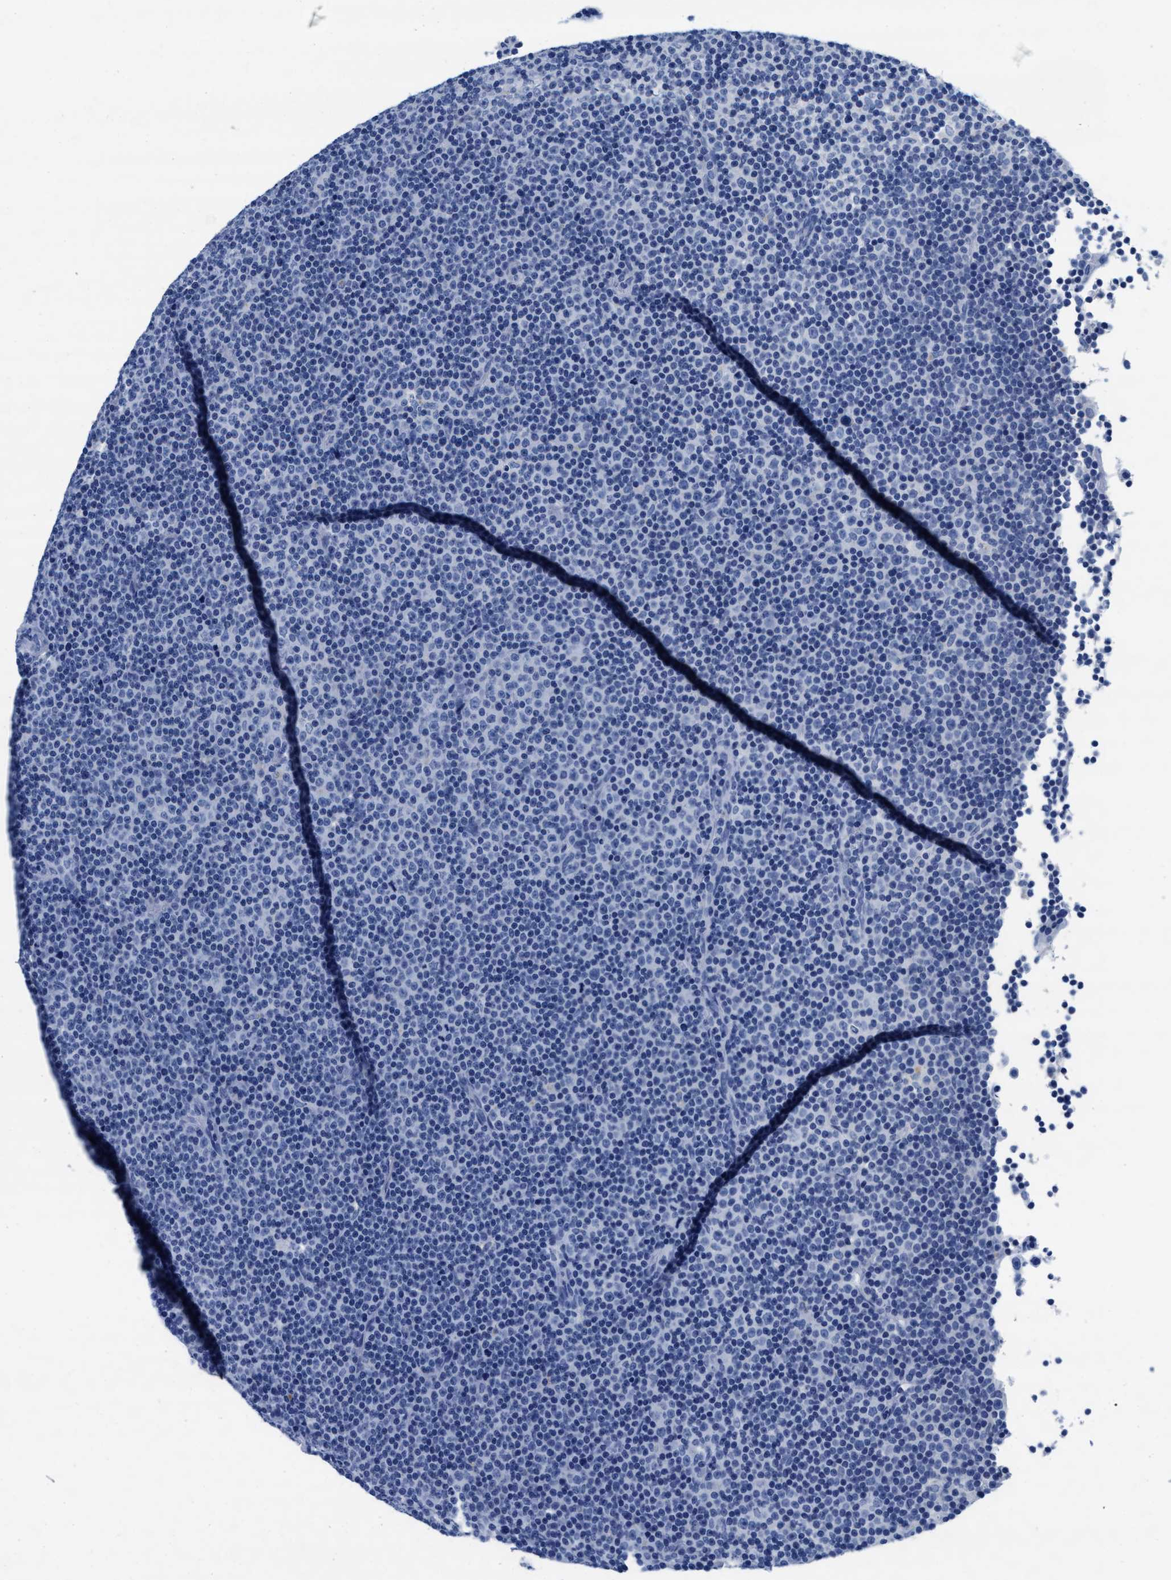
{"staining": {"intensity": "negative", "quantity": "none", "location": "none"}, "tissue": "lymphoma", "cell_type": "Tumor cells", "image_type": "cancer", "snomed": [{"axis": "morphology", "description": "Malignant lymphoma, non-Hodgkin's type, Low grade"}, {"axis": "topography", "description": "Lymph node"}], "caption": "The micrograph demonstrates no significant expression in tumor cells of lymphoma.", "gene": "TTC3", "patient": {"sex": "female", "age": 67}}